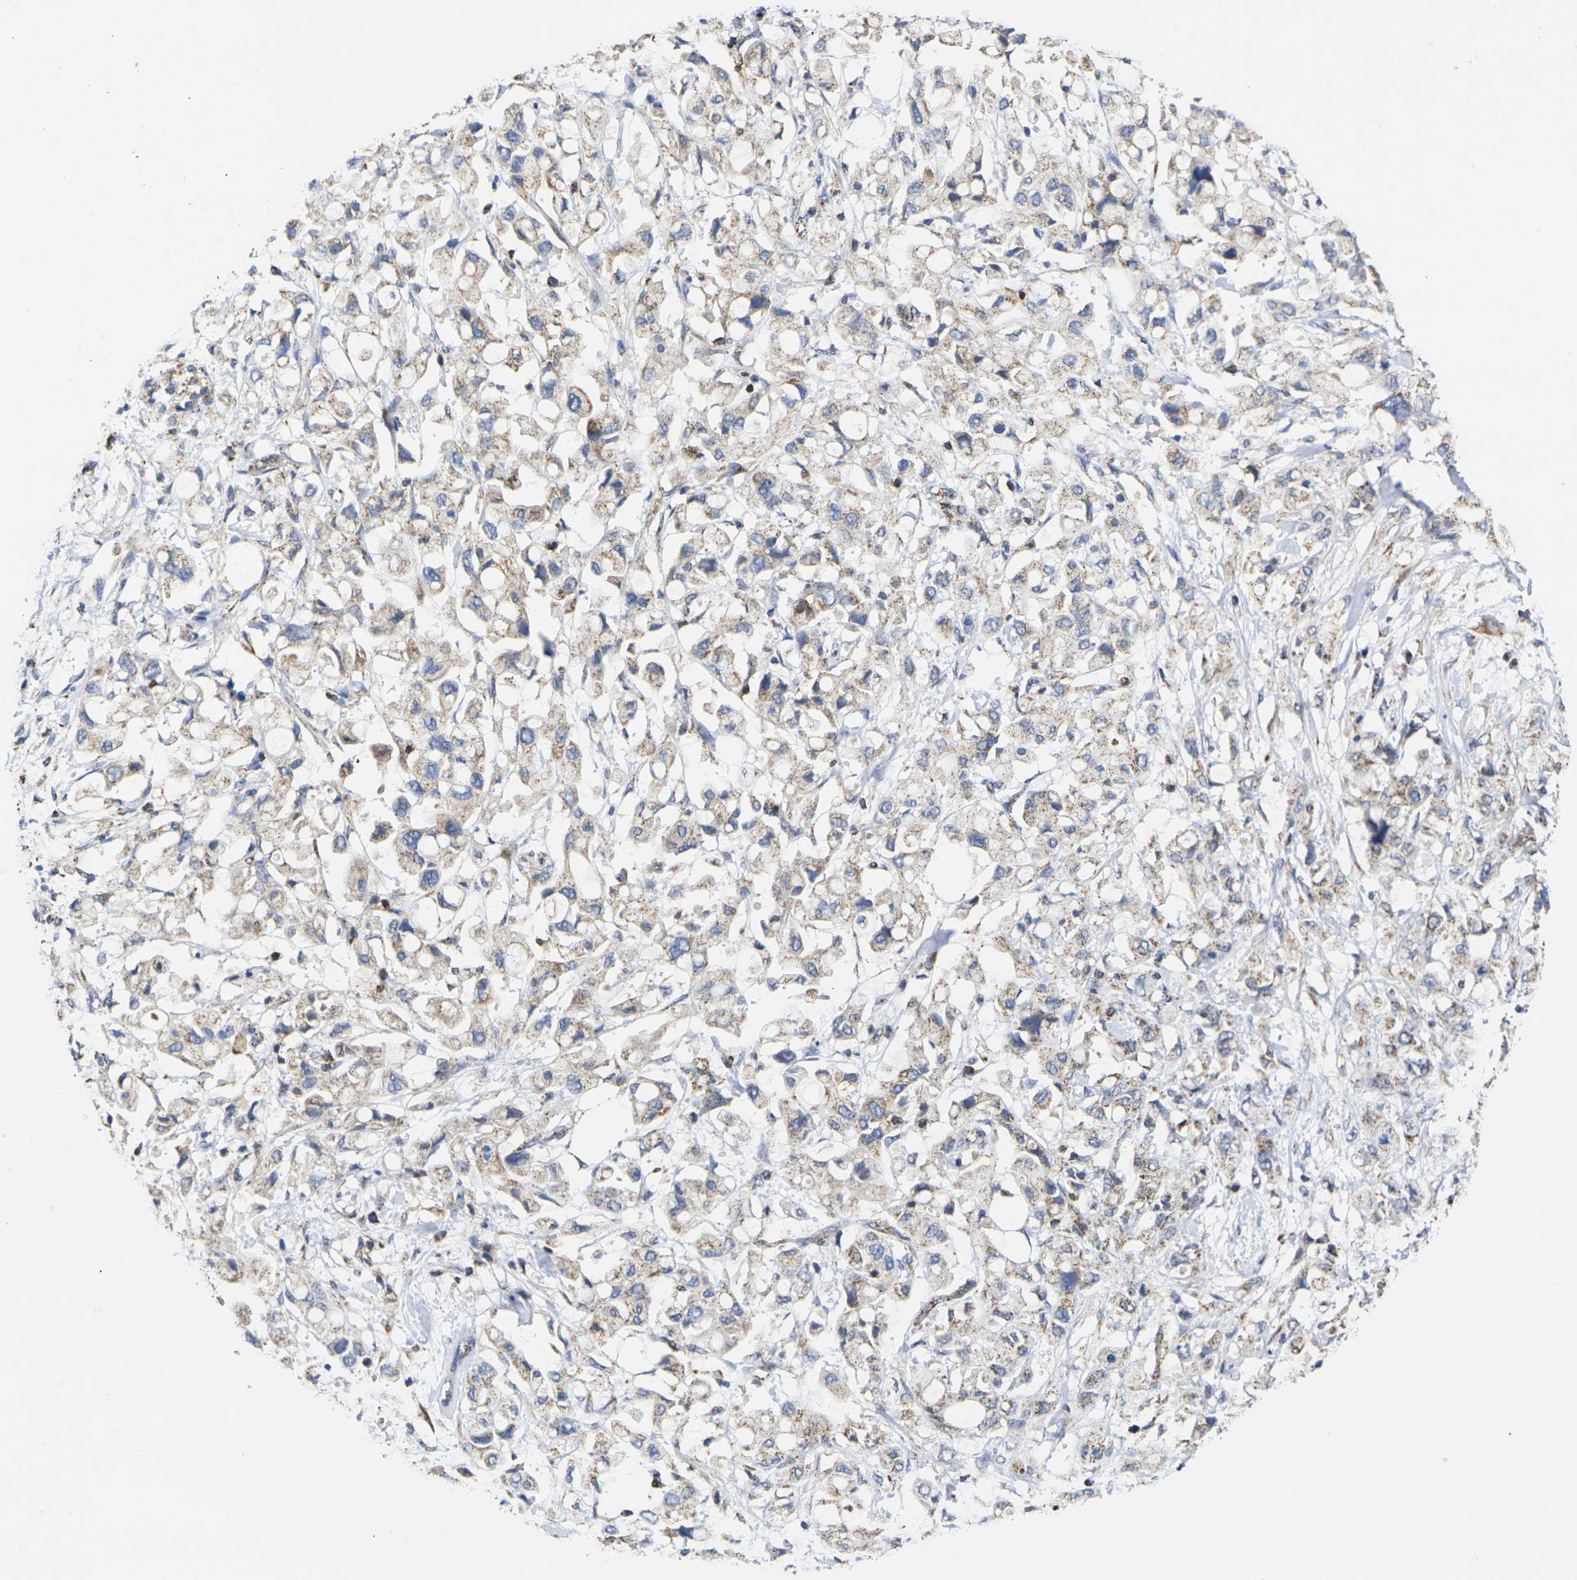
{"staining": {"intensity": "moderate", "quantity": "<25%", "location": "cytoplasmic/membranous"}, "tissue": "pancreatic cancer", "cell_type": "Tumor cells", "image_type": "cancer", "snomed": [{"axis": "morphology", "description": "Adenocarcinoma, NOS"}, {"axis": "topography", "description": "Pancreas"}], "caption": "IHC histopathology image of adenocarcinoma (pancreatic) stained for a protein (brown), which exhibits low levels of moderate cytoplasmic/membranous expression in about <25% of tumor cells.", "gene": "P2RY11", "patient": {"sex": "female", "age": 56}}